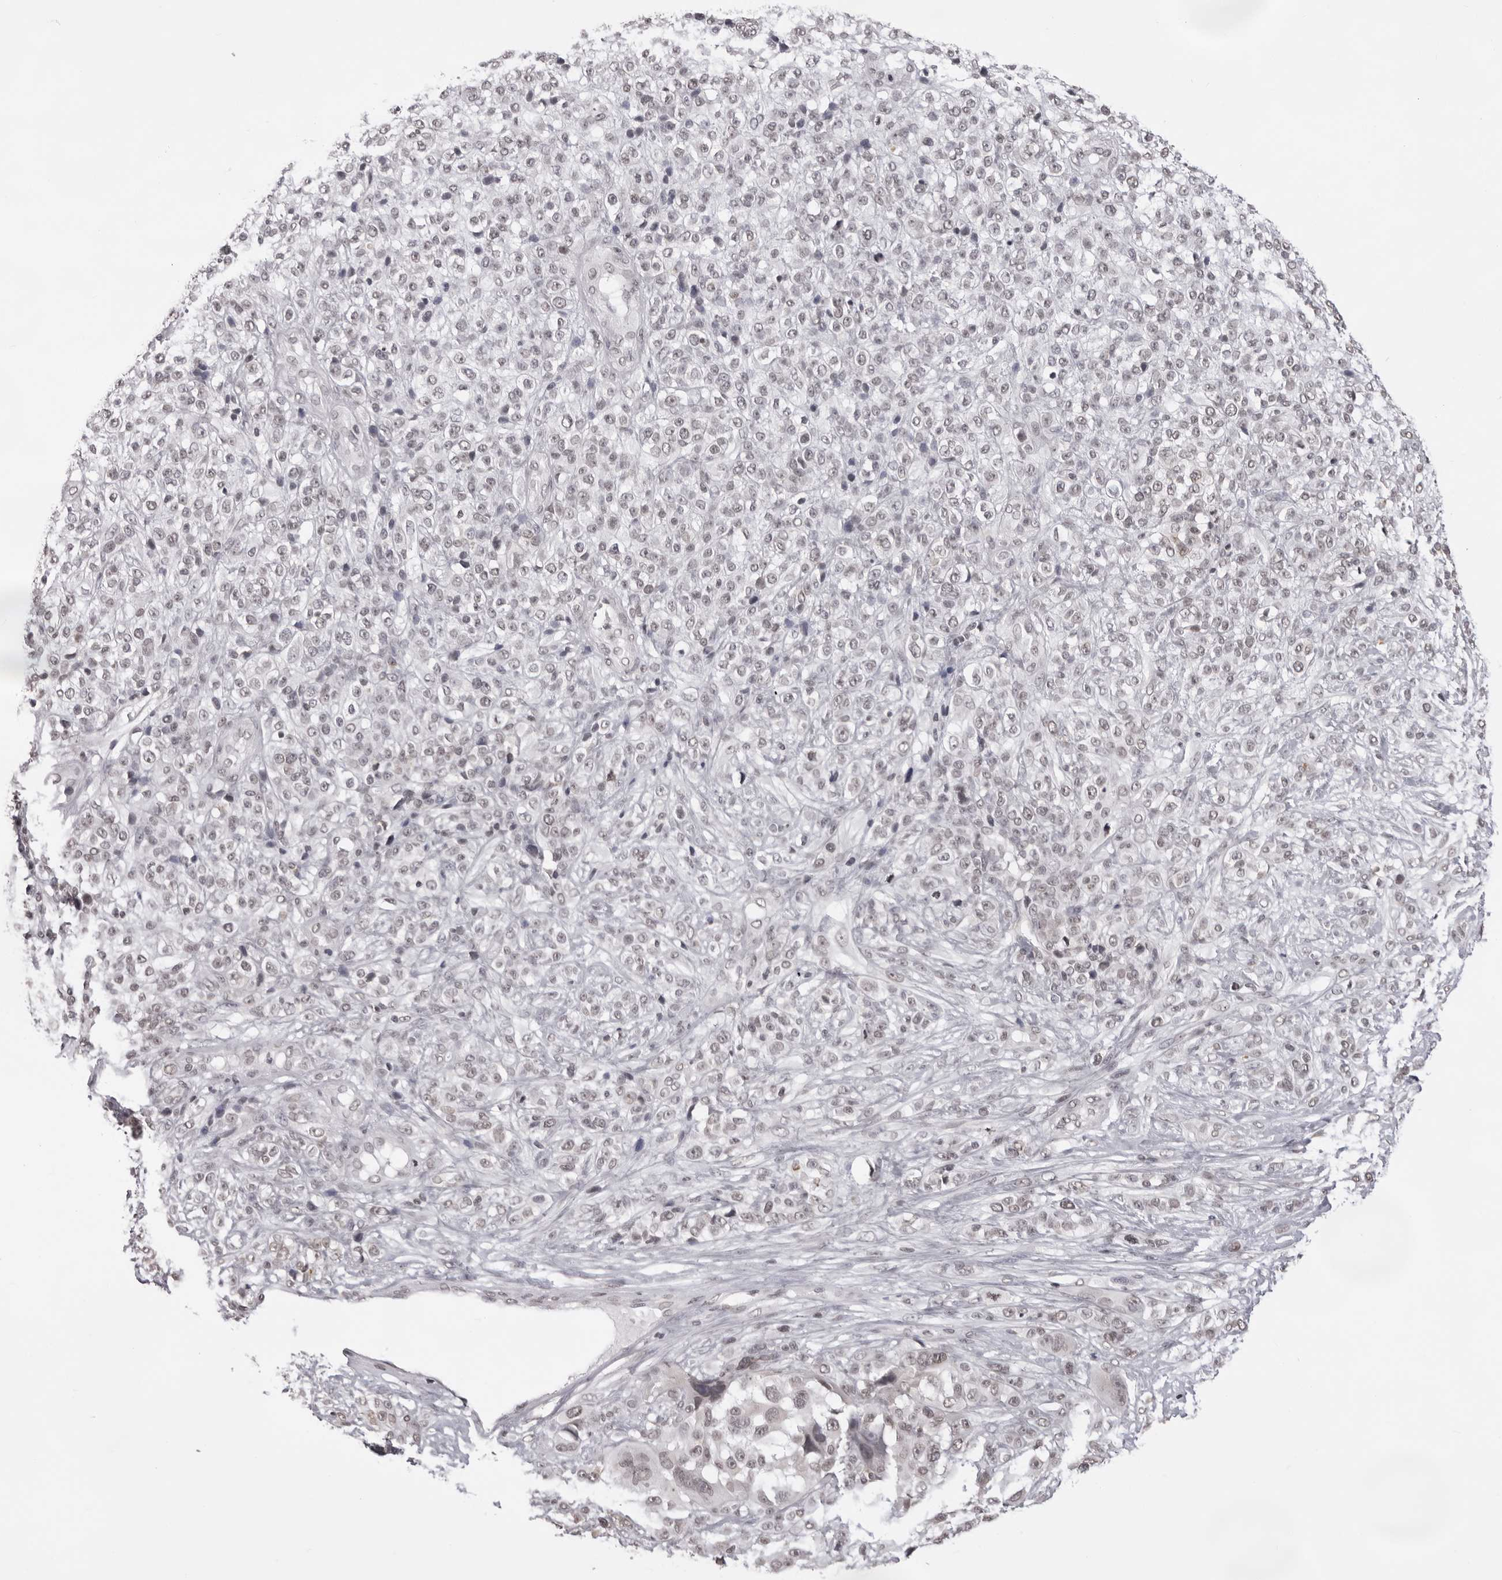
{"staining": {"intensity": "weak", "quantity": "25%-75%", "location": "nuclear"}, "tissue": "melanoma", "cell_type": "Tumor cells", "image_type": "cancer", "snomed": [{"axis": "morphology", "description": "Malignant melanoma, NOS"}, {"axis": "topography", "description": "Skin"}], "caption": "This histopathology image shows malignant melanoma stained with IHC to label a protein in brown. The nuclear of tumor cells show weak positivity for the protein. Nuclei are counter-stained blue.", "gene": "NTM", "patient": {"sex": "female", "age": 55}}